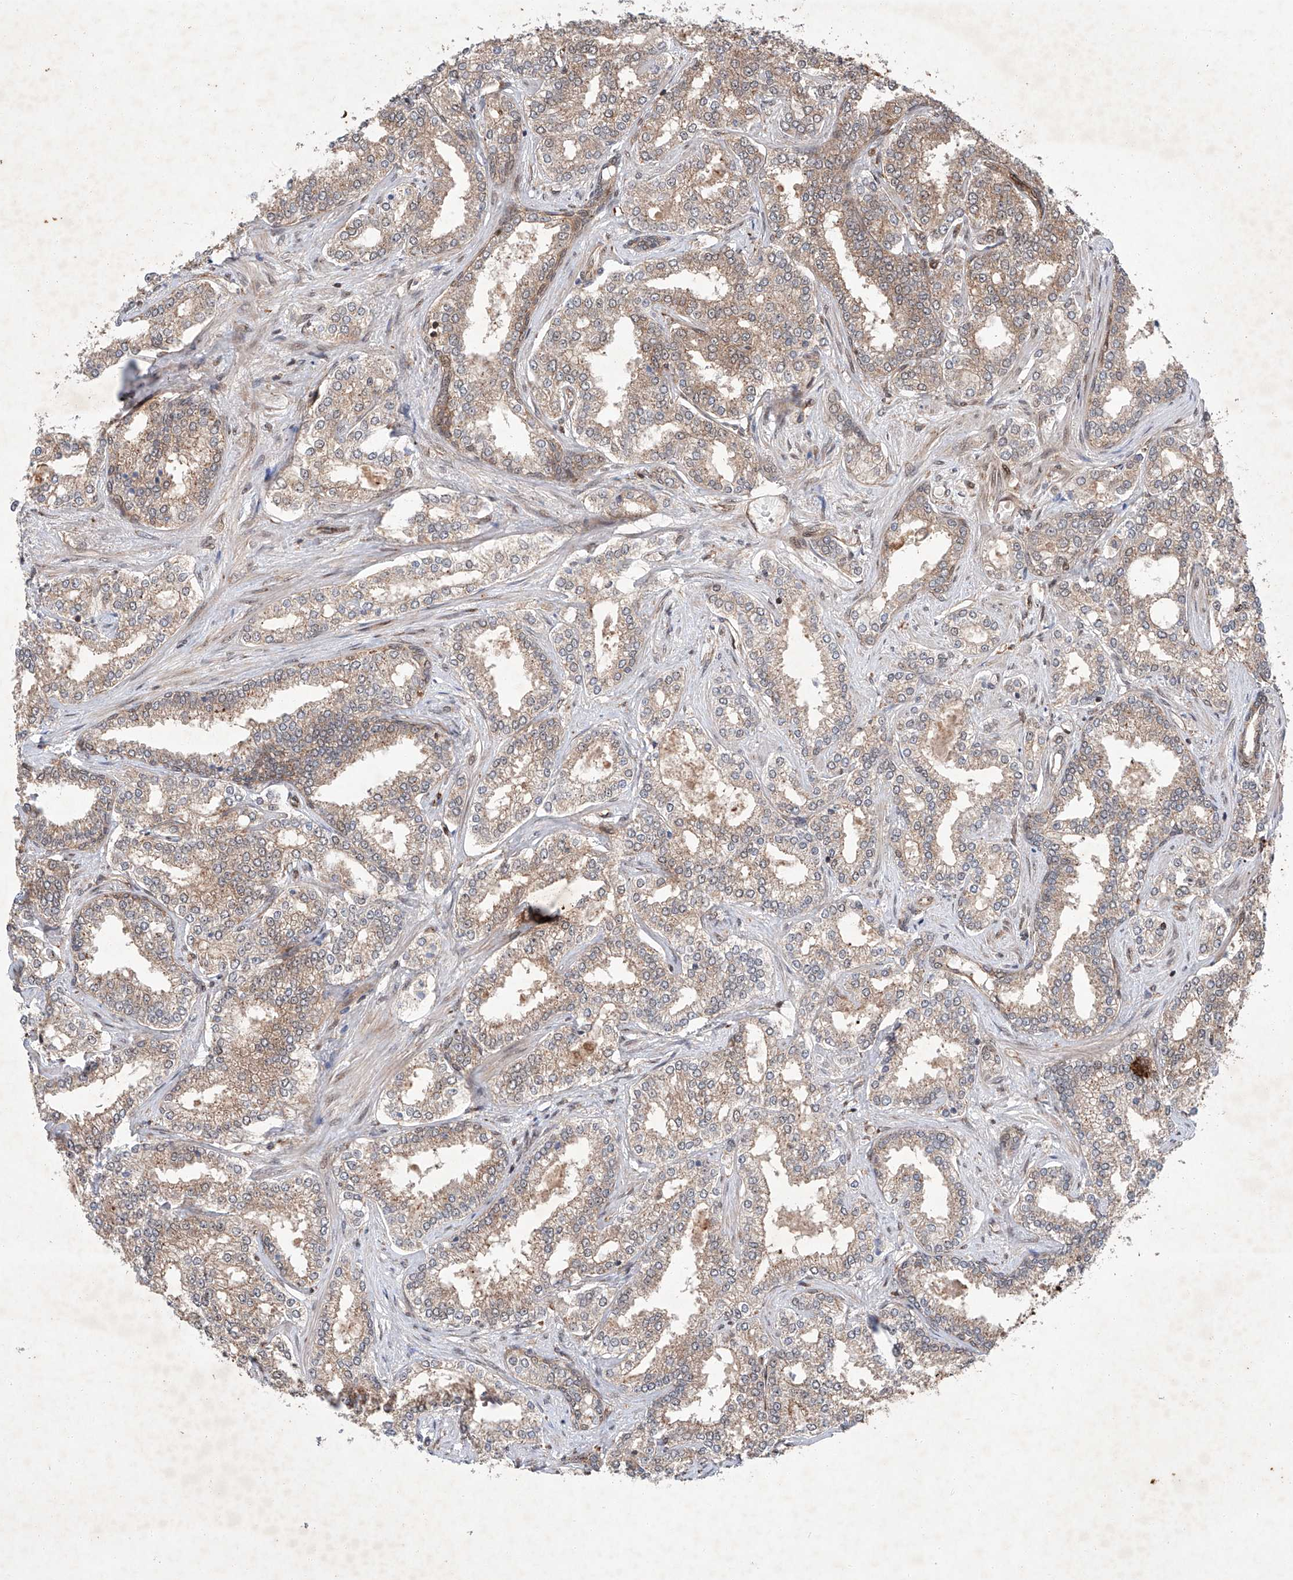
{"staining": {"intensity": "weak", "quantity": ">75%", "location": "cytoplasmic/membranous"}, "tissue": "prostate cancer", "cell_type": "Tumor cells", "image_type": "cancer", "snomed": [{"axis": "morphology", "description": "Normal tissue, NOS"}, {"axis": "morphology", "description": "Adenocarcinoma, High grade"}, {"axis": "topography", "description": "Prostate"}], "caption": "Human adenocarcinoma (high-grade) (prostate) stained with a protein marker demonstrates weak staining in tumor cells.", "gene": "ZFP28", "patient": {"sex": "male", "age": 83}}